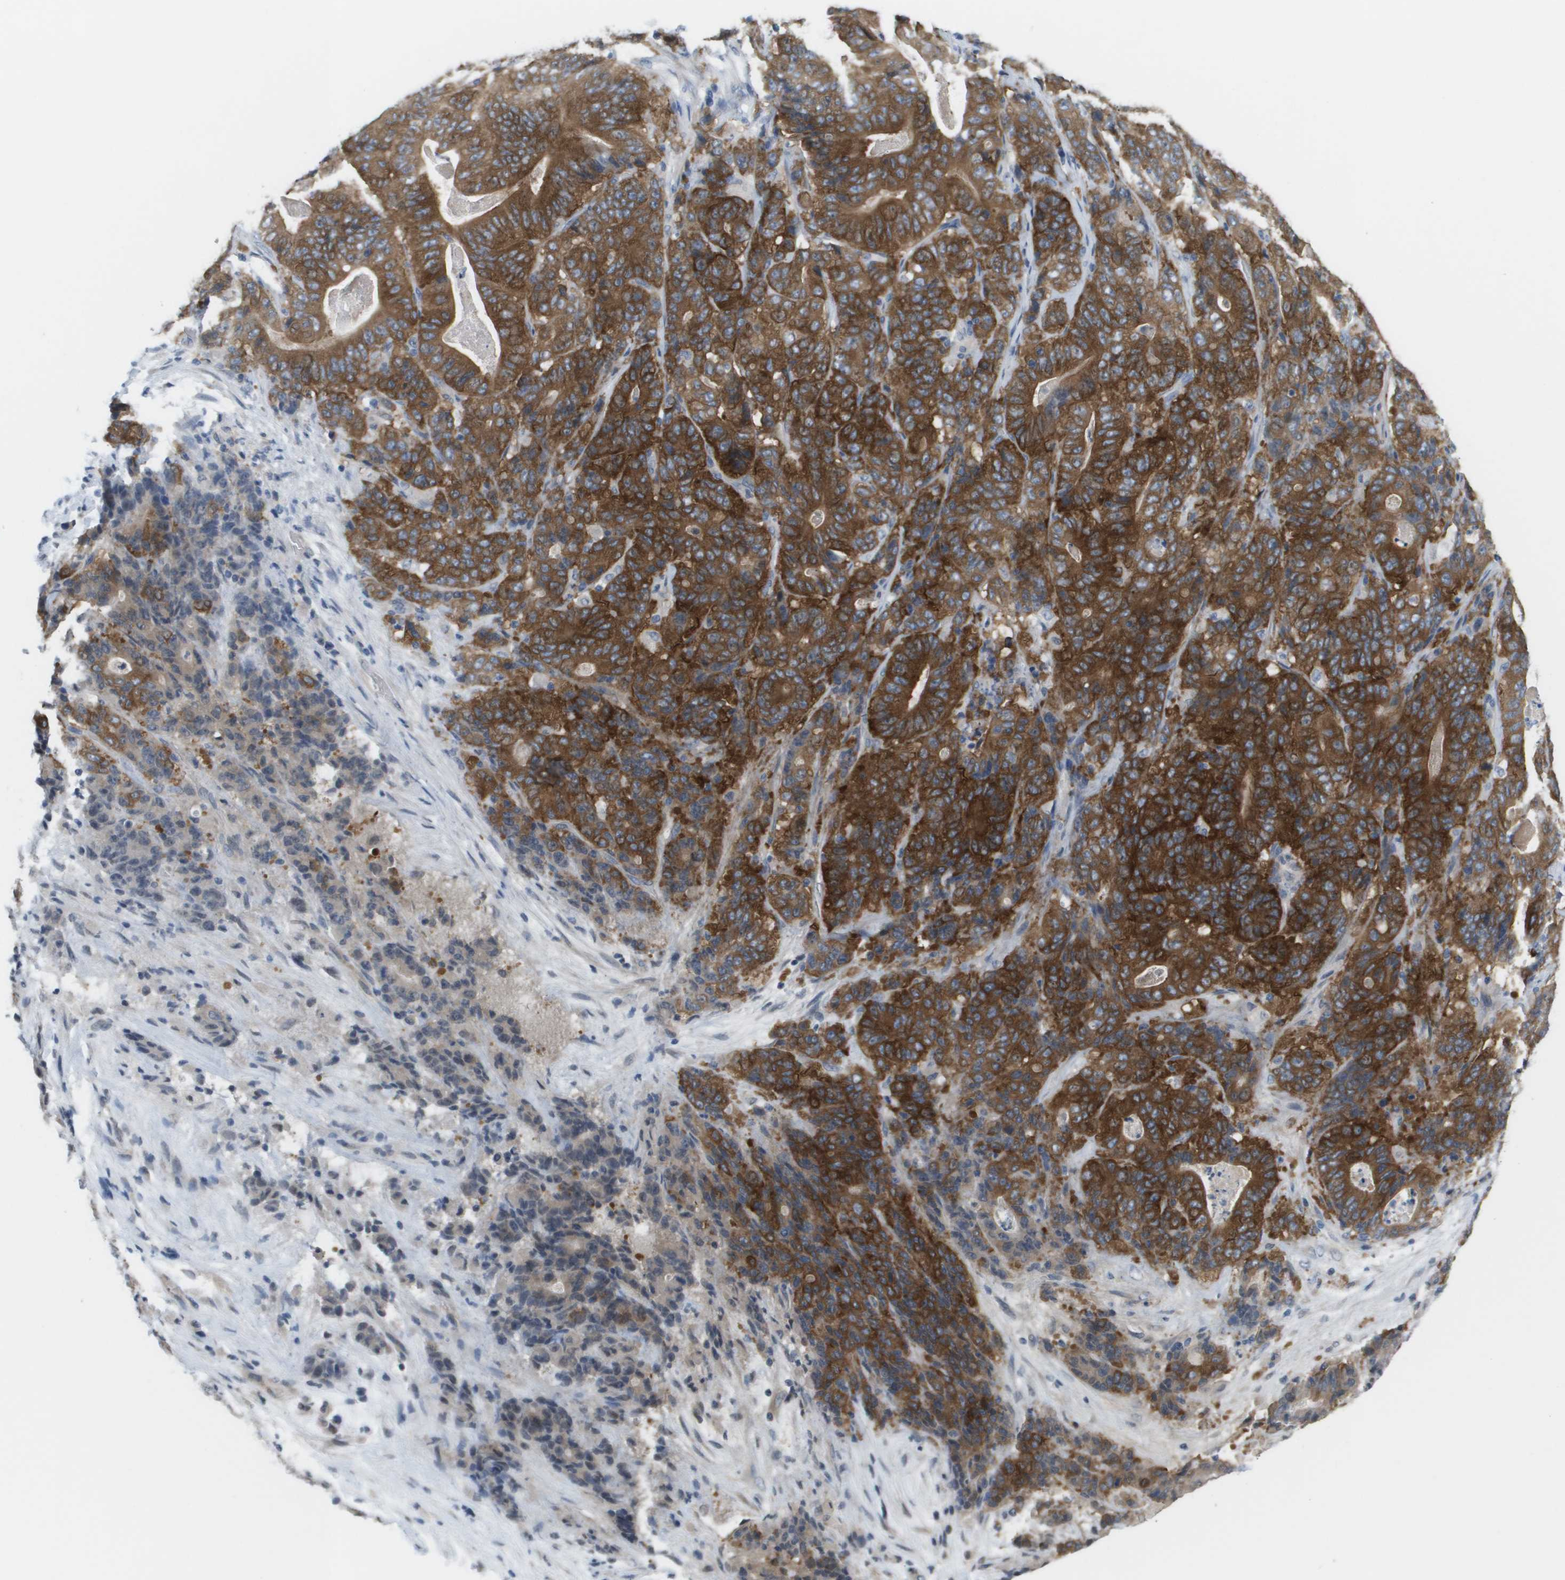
{"staining": {"intensity": "strong", "quantity": ">75%", "location": "cytoplasmic/membranous"}, "tissue": "stomach cancer", "cell_type": "Tumor cells", "image_type": "cancer", "snomed": [{"axis": "morphology", "description": "Adenocarcinoma, NOS"}, {"axis": "topography", "description": "Stomach"}], "caption": "A histopathology image of human stomach cancer stained for a protein exhibits strong cytoplasmic/membranous brown staining in tumor cells. The staining is performed using DAB (3,3'-diaminobenzidine) brown chromogen to label protein expression. The nuclei are counter-stained blue using hematoxylin.", "gene": "MARCHF8", "patient": {"sex": "female", "age": 73}}